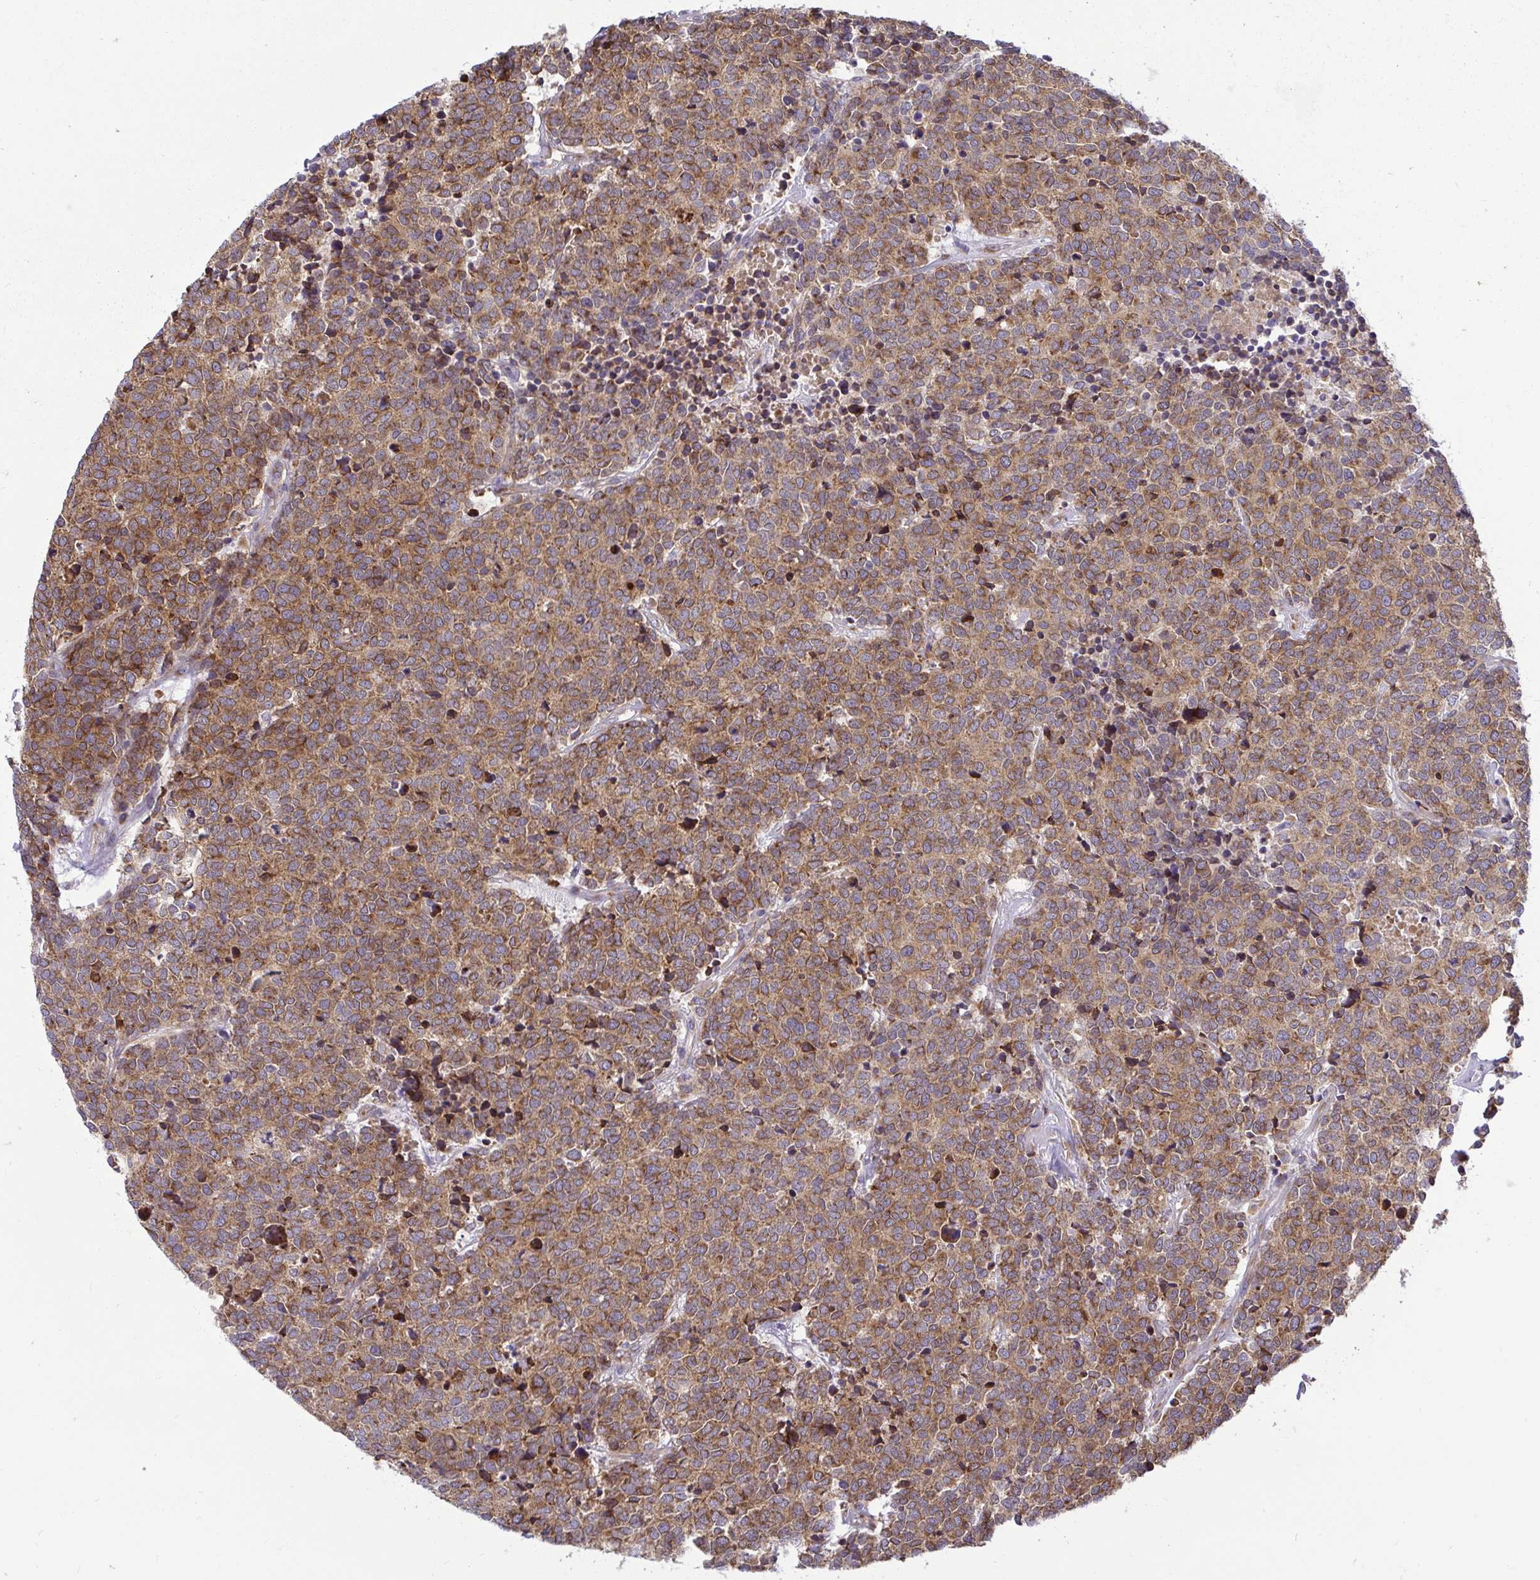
{"staining": {"intensity": "moderate", "quantity": ">75%", "location": "cytoplasmic/membranous"}, "tissue": "carcinoid", "cell_type": "Tumor cells", "image_type": "cancer", "snomed": [{"axis": "morphology", "description": "Carcinoid, malignant, NOS"}, {"axis": "topography", "description": "Skin"}], "caption": "Tumor cells reveal medium levels of moderate cytoplasmic/membranous staining in about >75% of cells in carcinoid (malignant).", "gene": "VTI1B", "patient": {"sex": "female", "age": 79}}